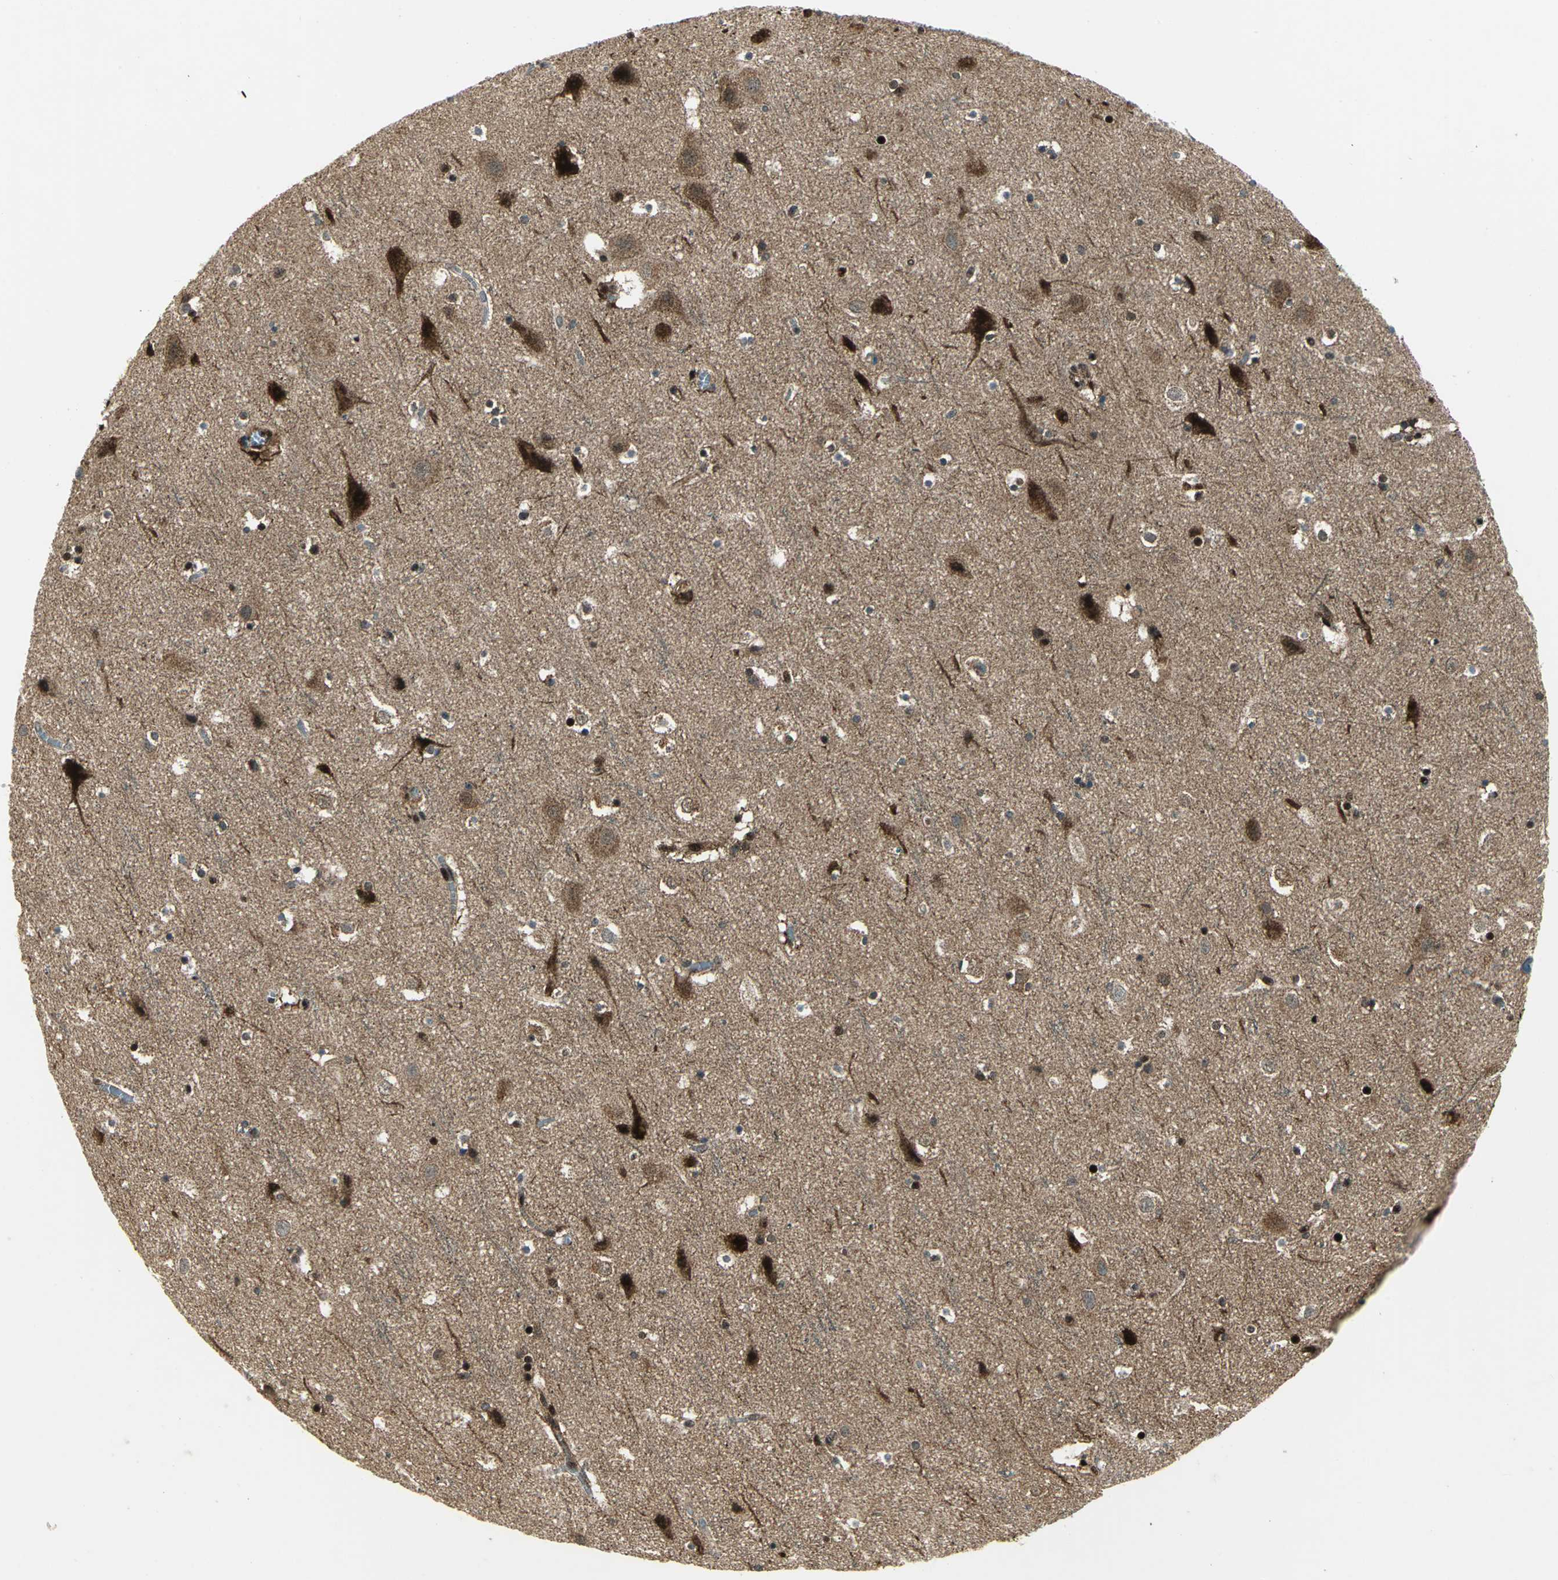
{"staining": {"intensity": "moderate", "quantity": ">75%", "location": "cytoplasmic/membranous,nuclear"}, "tissue": "cerebral cortex", "cell_type": "Endothelial cells", "image_type": "normal", "snomed": [{"axis": "morphology", "description": "Normal tissue, NOS"}, {"axis": "topography", "description": "Cerebral cortex"}], "caption": "This image shows benign cerebral cortex stained with immunohistochemistry (IHC) to label a protein in brown. The cytoplasmic/membranous,nuclear of endothelial cells show moderate positivity for the protein. Nuclei are counter-stained blue.", "gene": "COPS5", "patient": {"sex": "male", "age": 45}}